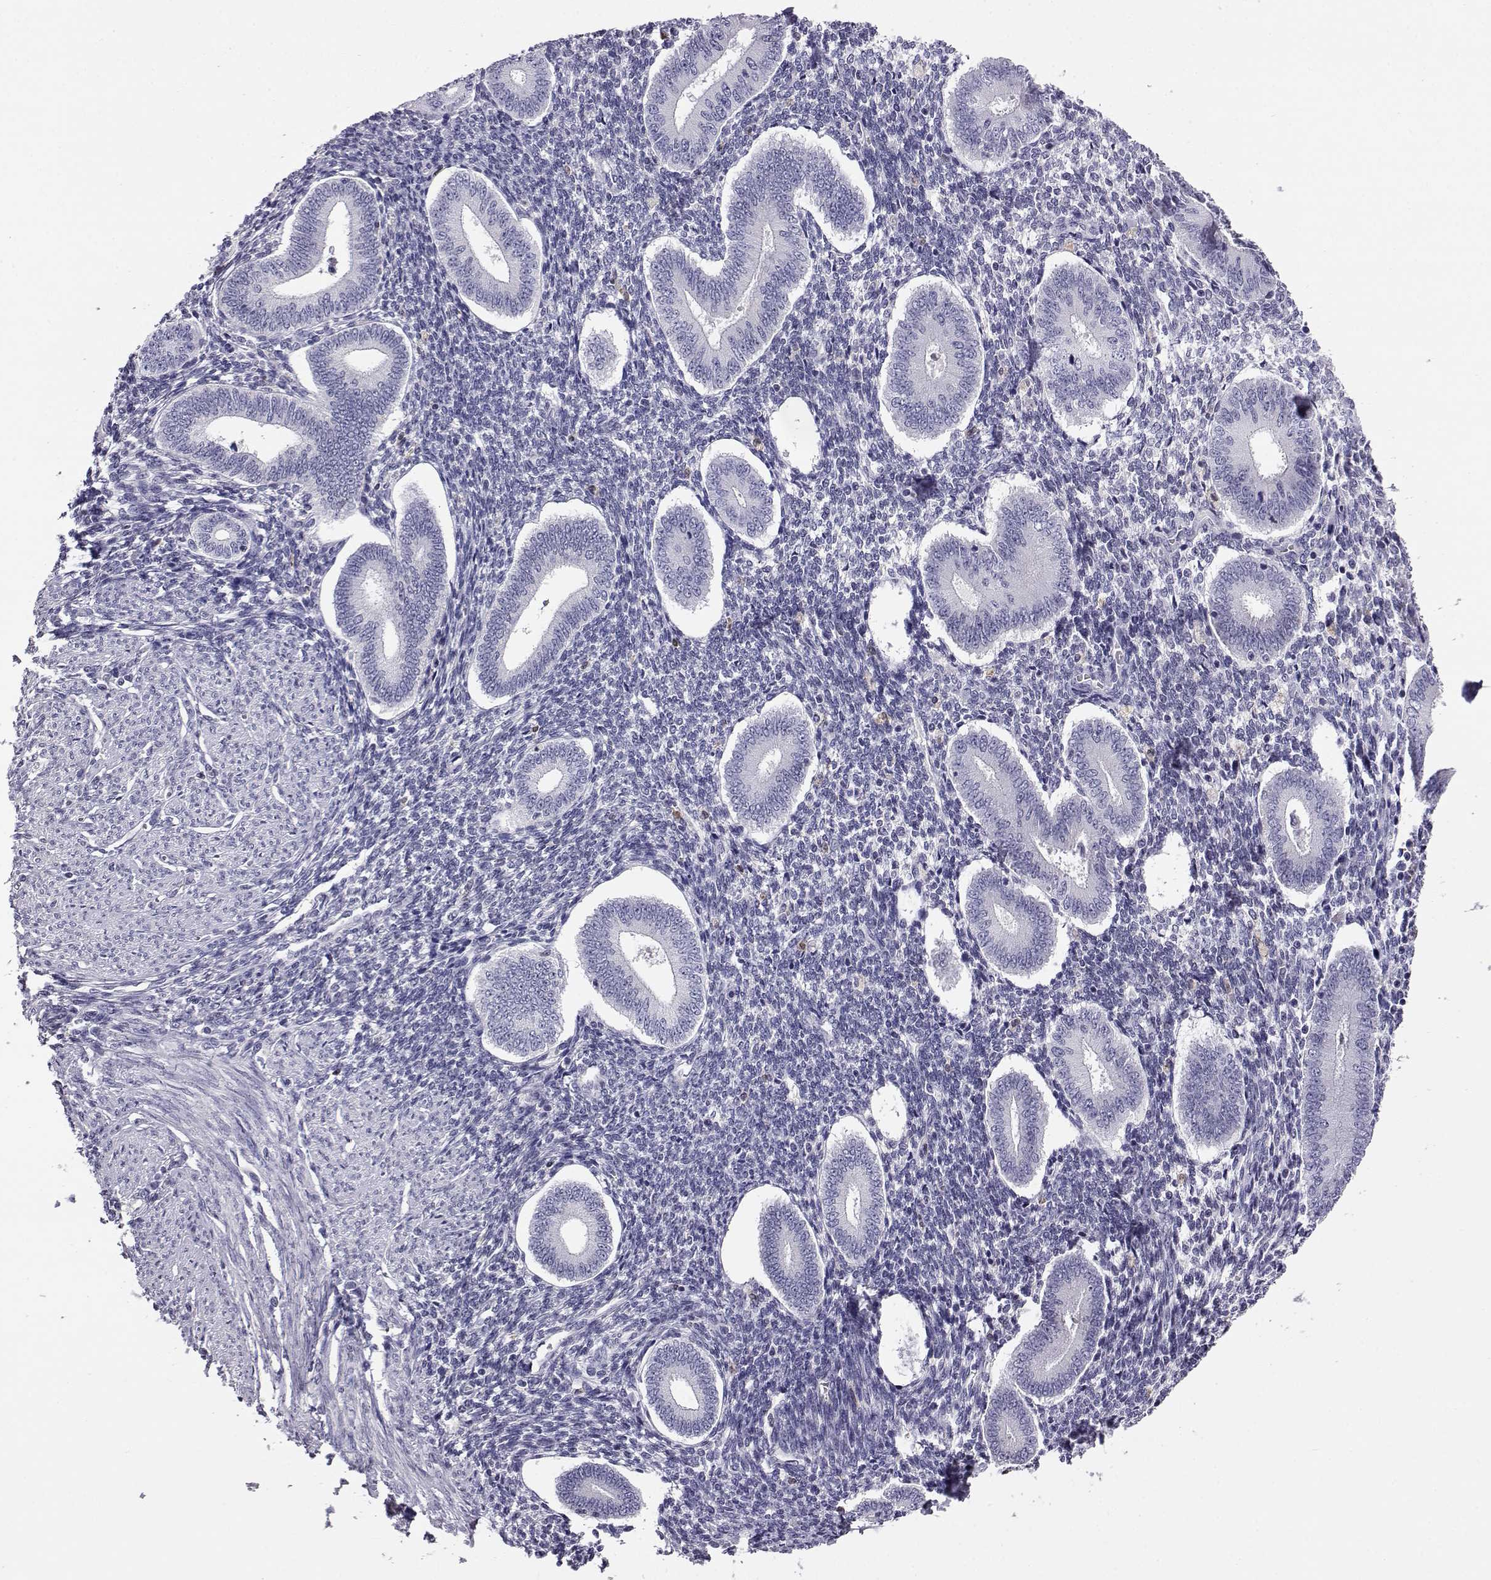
{"staining": {"intensity": "negative", "quantity": "none", "location": "none"}, "tissue": "endometrium", "cell_type": "Cells in endometrial stroma", "image_type": "normal", "snomed": [{"axis": "morphology", "description": "Normal tissue, NOS"}, {"axis": "topography", "description": "Endometrium"}], "caption": "IHC histopathology image of benign endometrium: endometrium stained with DAB shows no significant protein expression in cells in endometrial stroma. (DAB (3,3'-diaminobenzidine) IHC visualized using brightfield microscopy, high magnification).", "gene": "AKR1B1", "patient": {"sex": "female", "age": 40}}